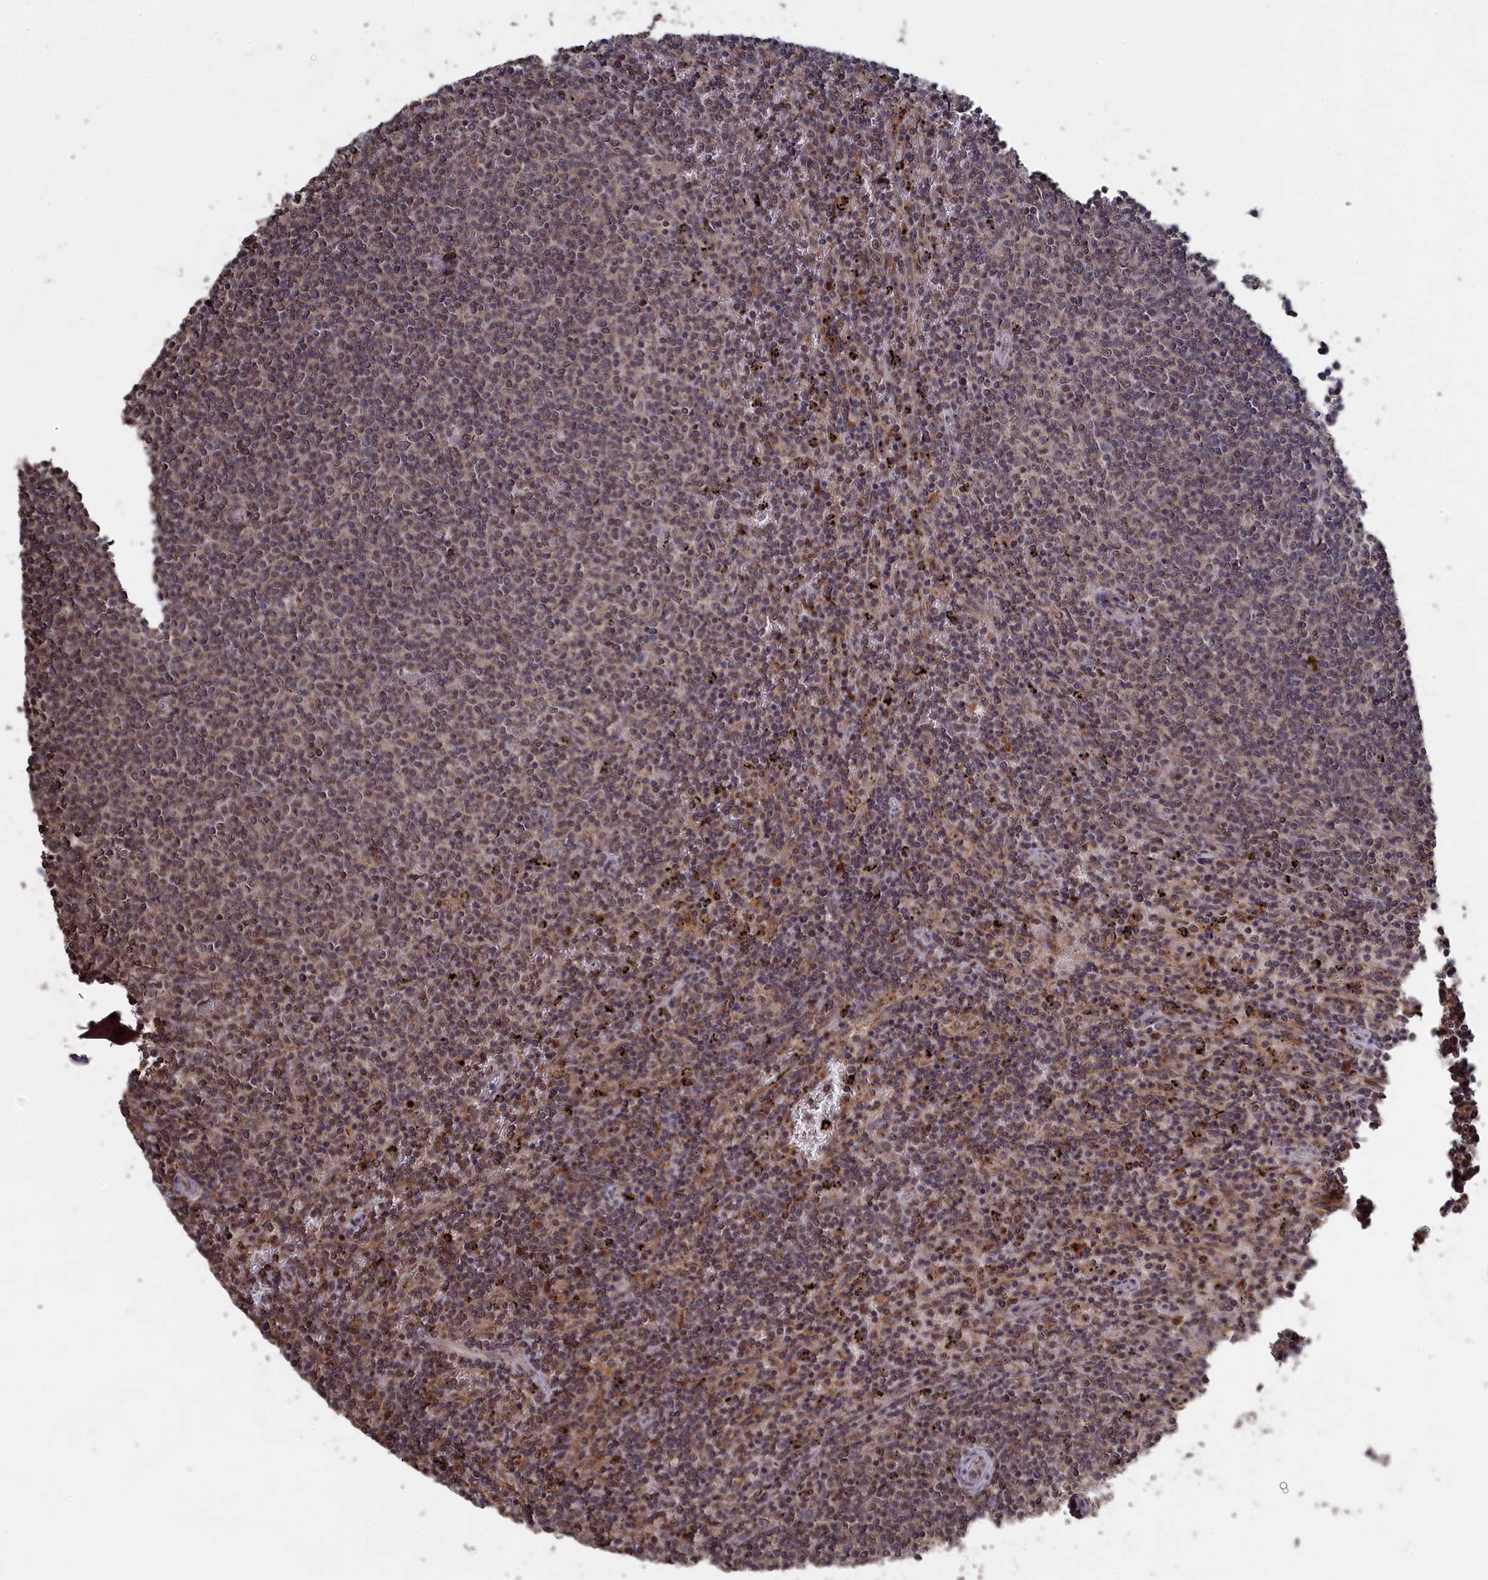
{"staining": {"intensity": "weak", "quantity": ">75%", "location": "nuclear"}, "tissue": "lymphoma", "cell_type": "Tumor cells", "image_type": "cancer", "snomed": [{"axis": "morphology", "description": "Malignant lymphoma, non-Hodgkin's type, Low grade"}, {"axis": "topography", "description": "Spleen"}], "caption": "A brown stain labels weak nuclear expression of a protein in human low-grade malignant lymphoma, non-Hodgkin's type tumor cells. The protein is shown in brown color, while the nuclei are stained blue.", "gene": "CEACAM21", "patient": {"sex": "female", "age": 50}}